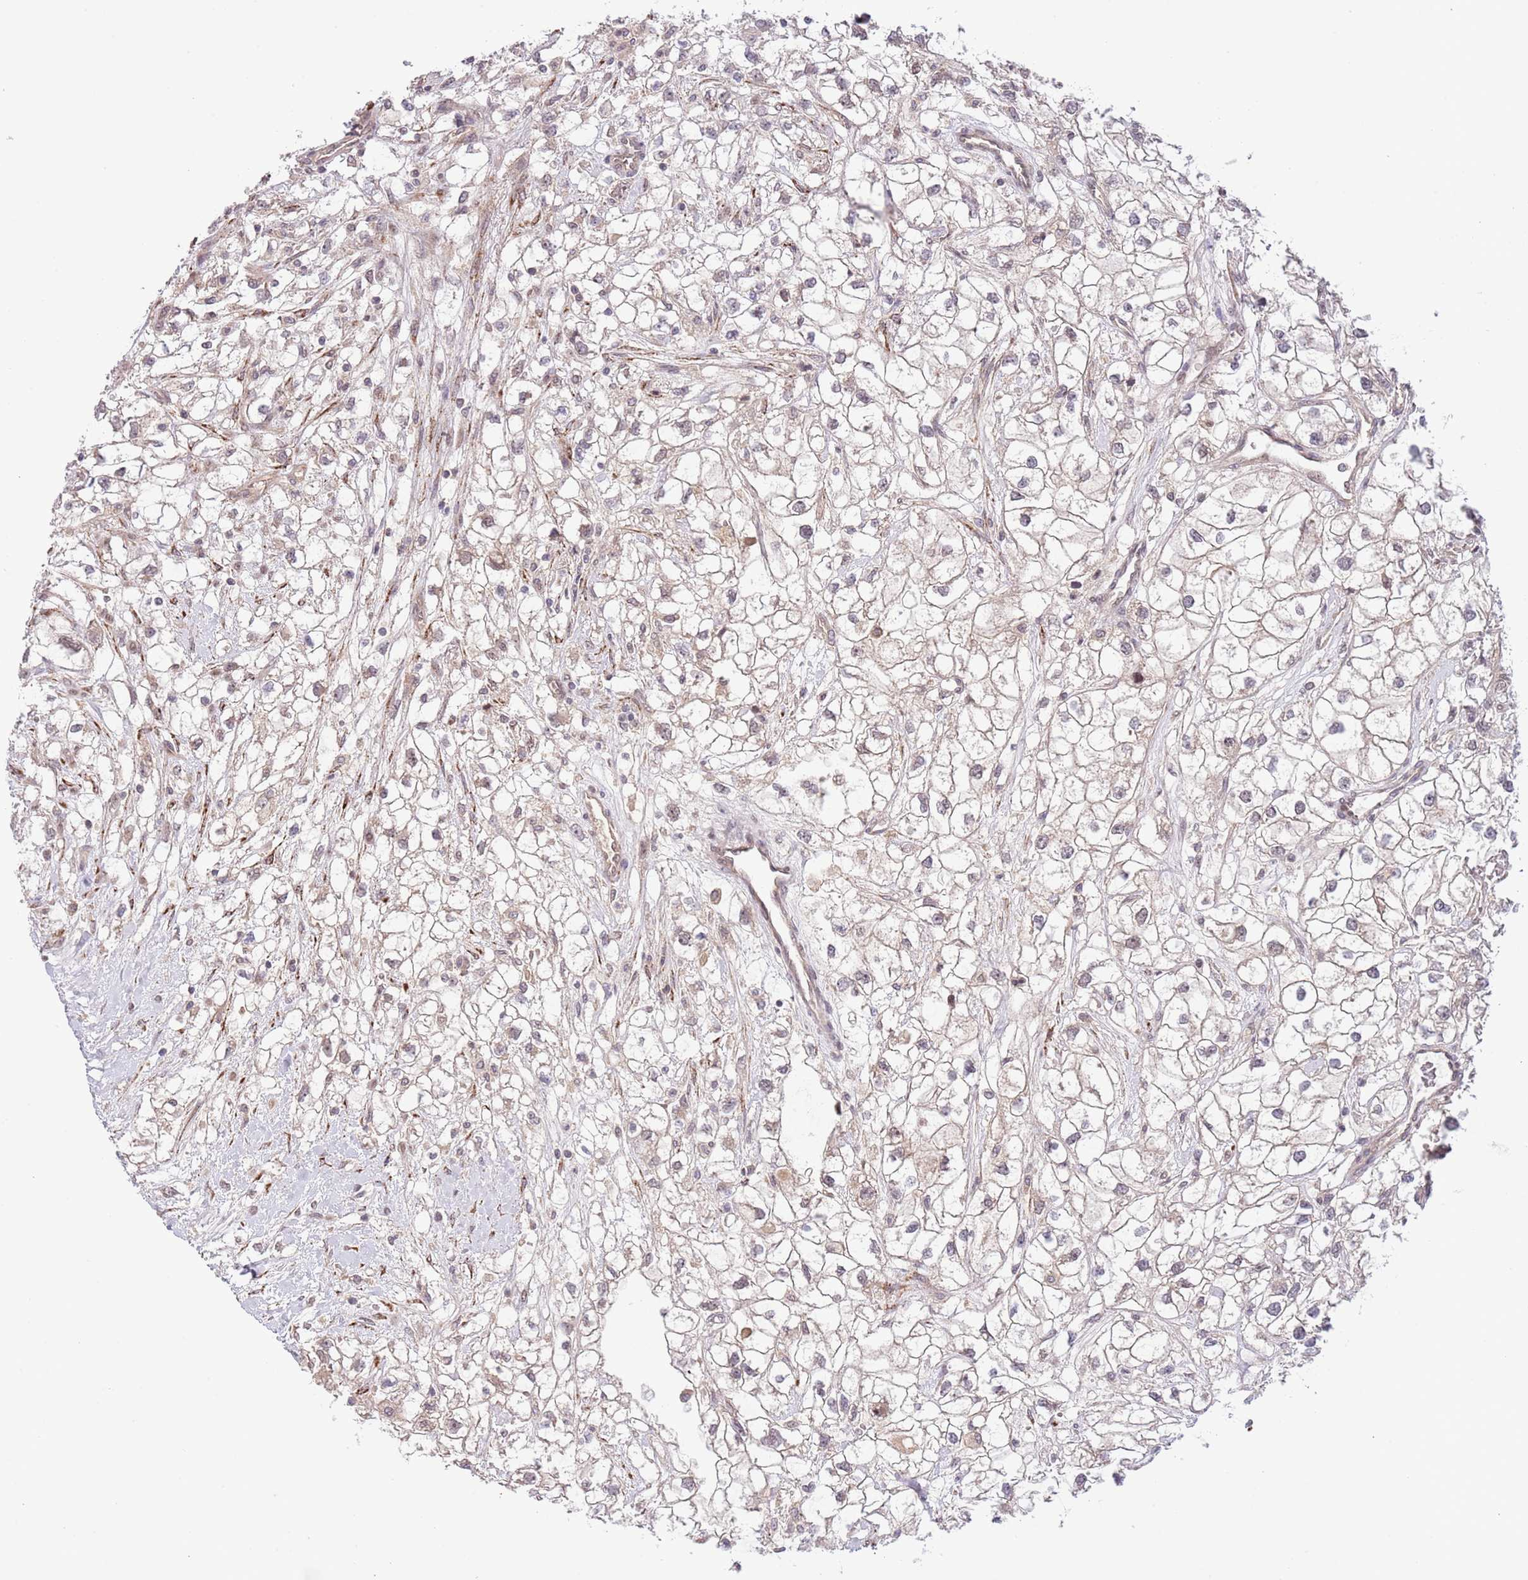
{"staining": {"intensity": "negative", "quantity": "none", "location": "none"}, "tissue": "renal cancer", "cell_type": "Tumor cells", "image_type": "cancer", "snomed": [{"axis": "morphology", "description": "Adenocarcinoma, NOS"}, {"axis": "topography", "description": "Kidney"}], "caption": "Tumor cells show no significant protein expression in renal cancer.", "gene": "CHD1", "patient": {"sex": "male", "age": 59}}